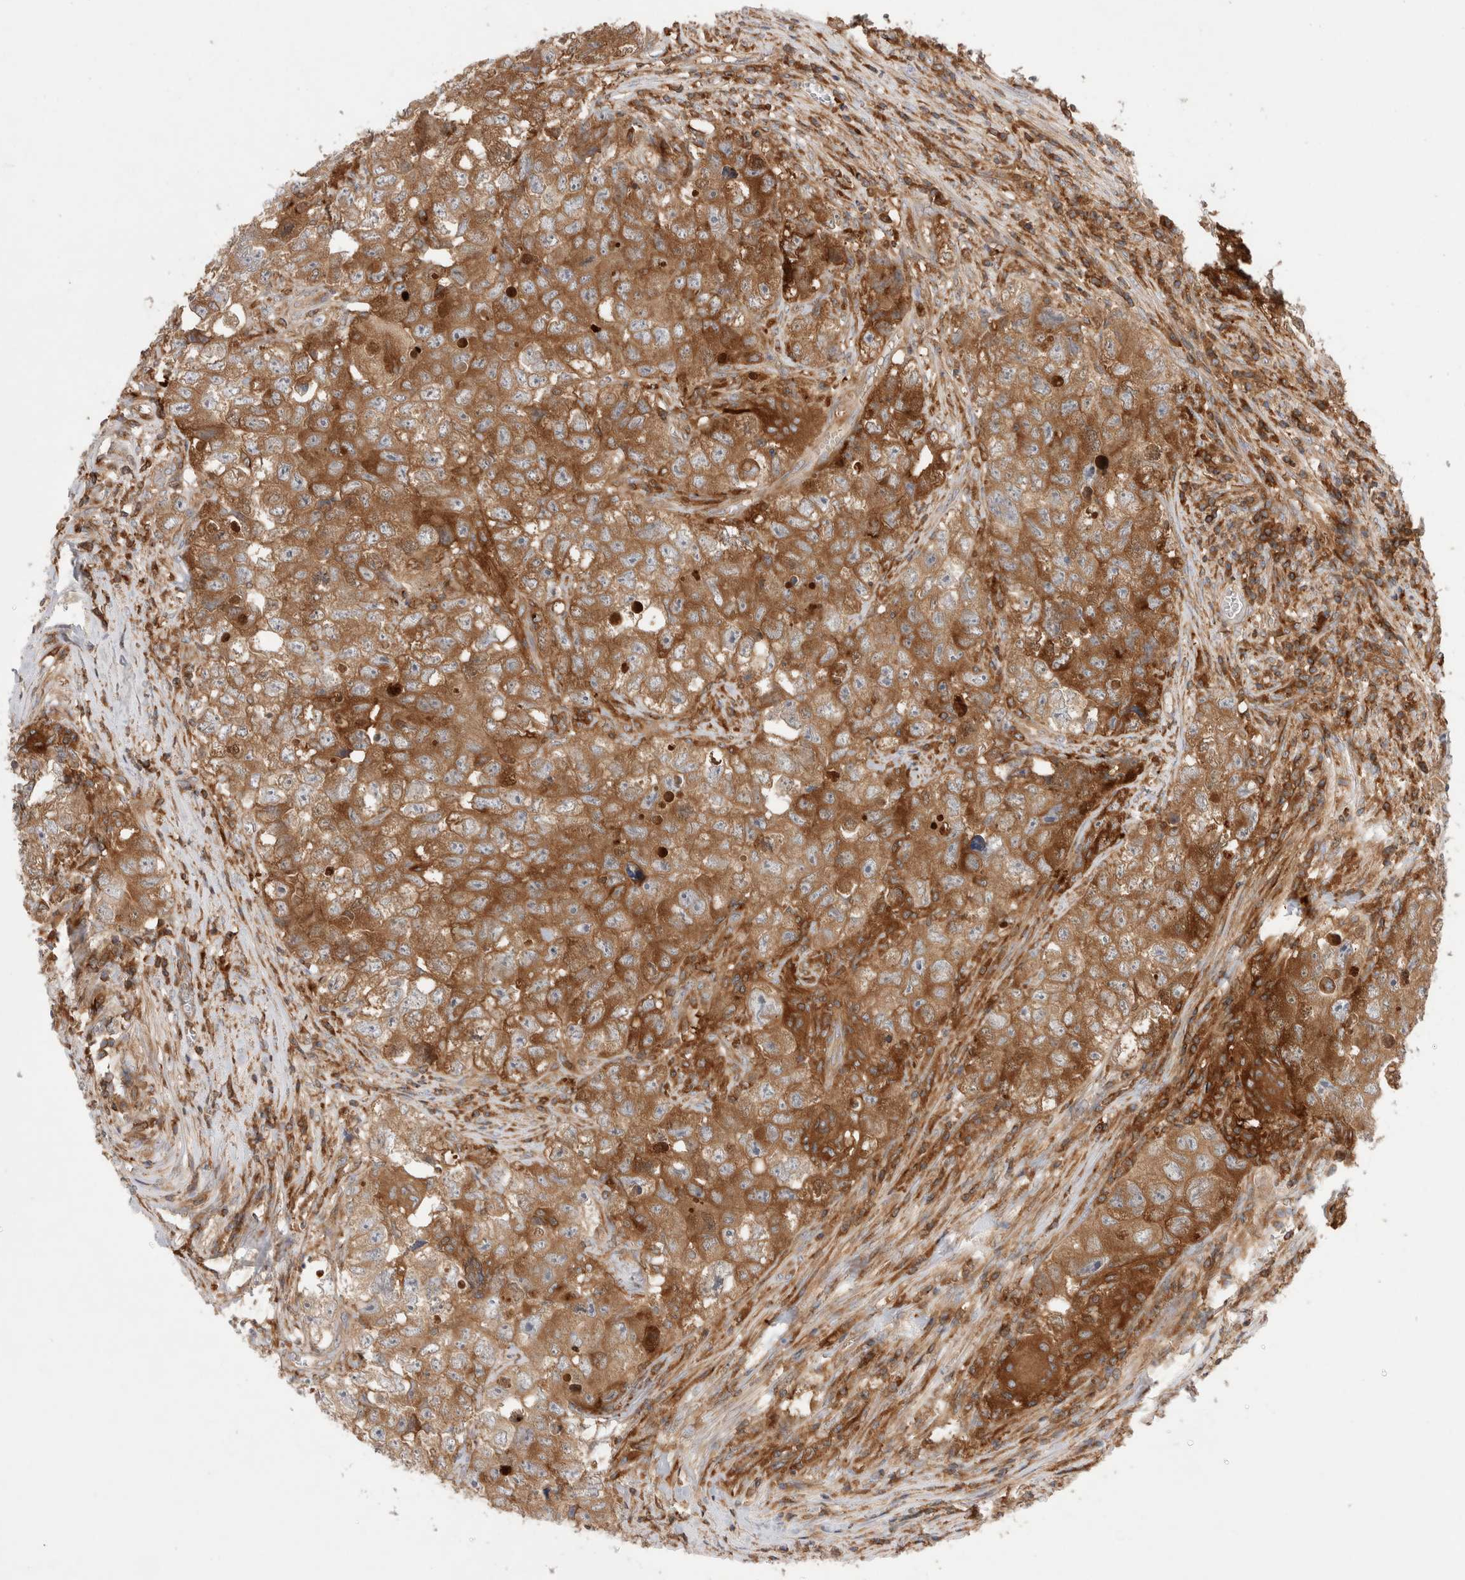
{"staining": {"intensity": "strong", "quantity": ">75%", "location": "cytoplasmic/membranous"}, "tissue": "testis cancer", "cell_type": "Tumor cells", "image_type": "cancer", "snomed": [{"axis": "morphology", "description": "Seminoma, NOS"}, {"axis": "morphology", "description": "Carcinoma, Embryonal, NOS"}, {"axis": "topography", "description": "Testis"}], "caption": "Tumor cells demonstrate high levels of strong cytoplasmic/membranous staining in approximately >75% of cells in seminoma (testis).", "gene": "KLHL14", "patient": {"sex": "male", "age": 43}}